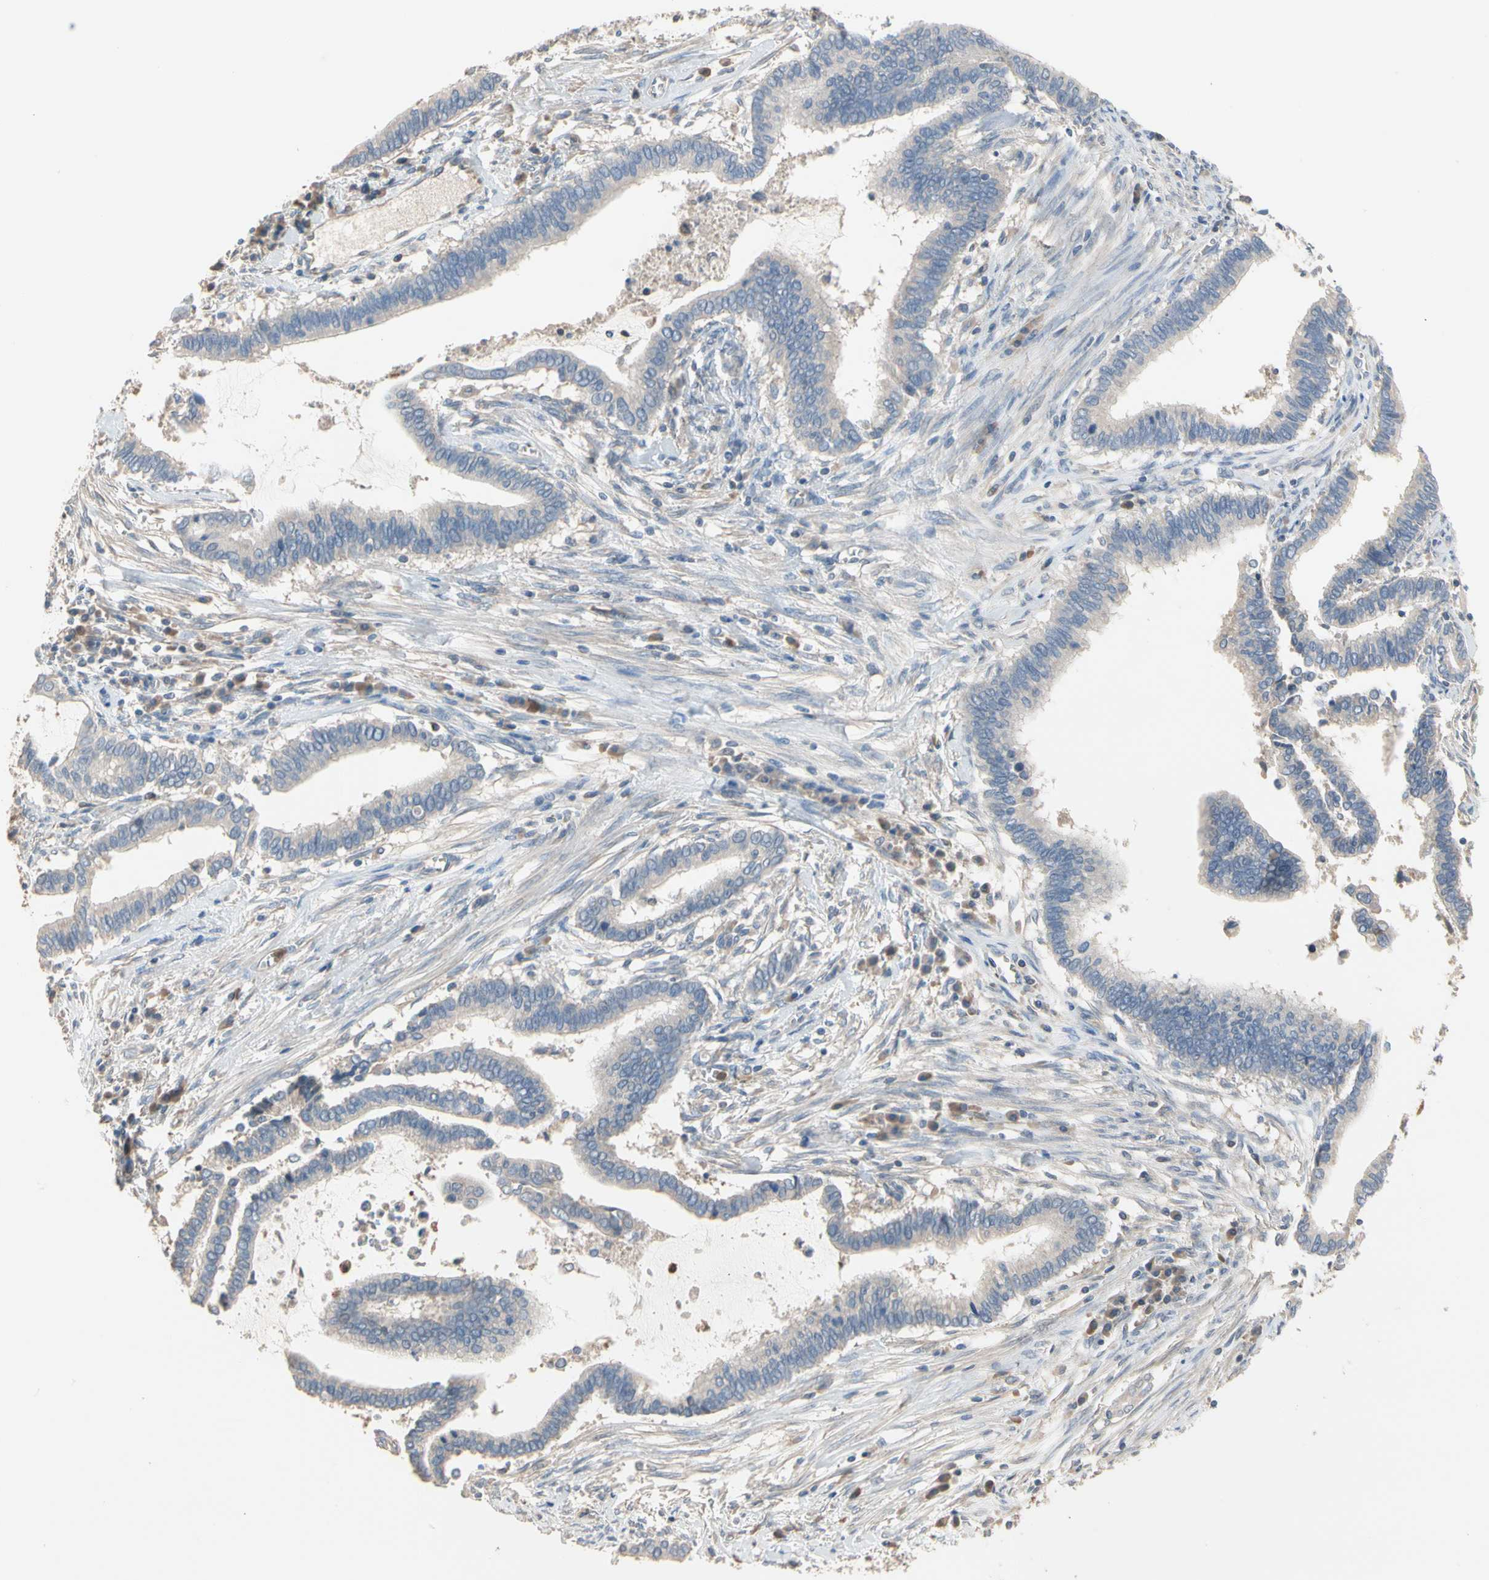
{"staining": {"intensity": "negative", "quantity": "none", "location": "none"}, "tissue": "cervical cancer", "cell_type": "Tumor cells", "image_type": "cancer", "snomed": [{"axis": "morphology", "description": "Adenocarcinoma, NOS"}, {"axis": "topography", "description": "Cervix"}], "caption": "The immunohistochemistry image has no significant staining in tumor cells of adenocarcinoma (cervical) tissue. (DAB (3,3'-diaminobenzidine) immunohistochemistry visualized using brightfield microscopy, high magnification).", "gene": "BBOX1", "patient": {"sex": "female", "age": 44}}